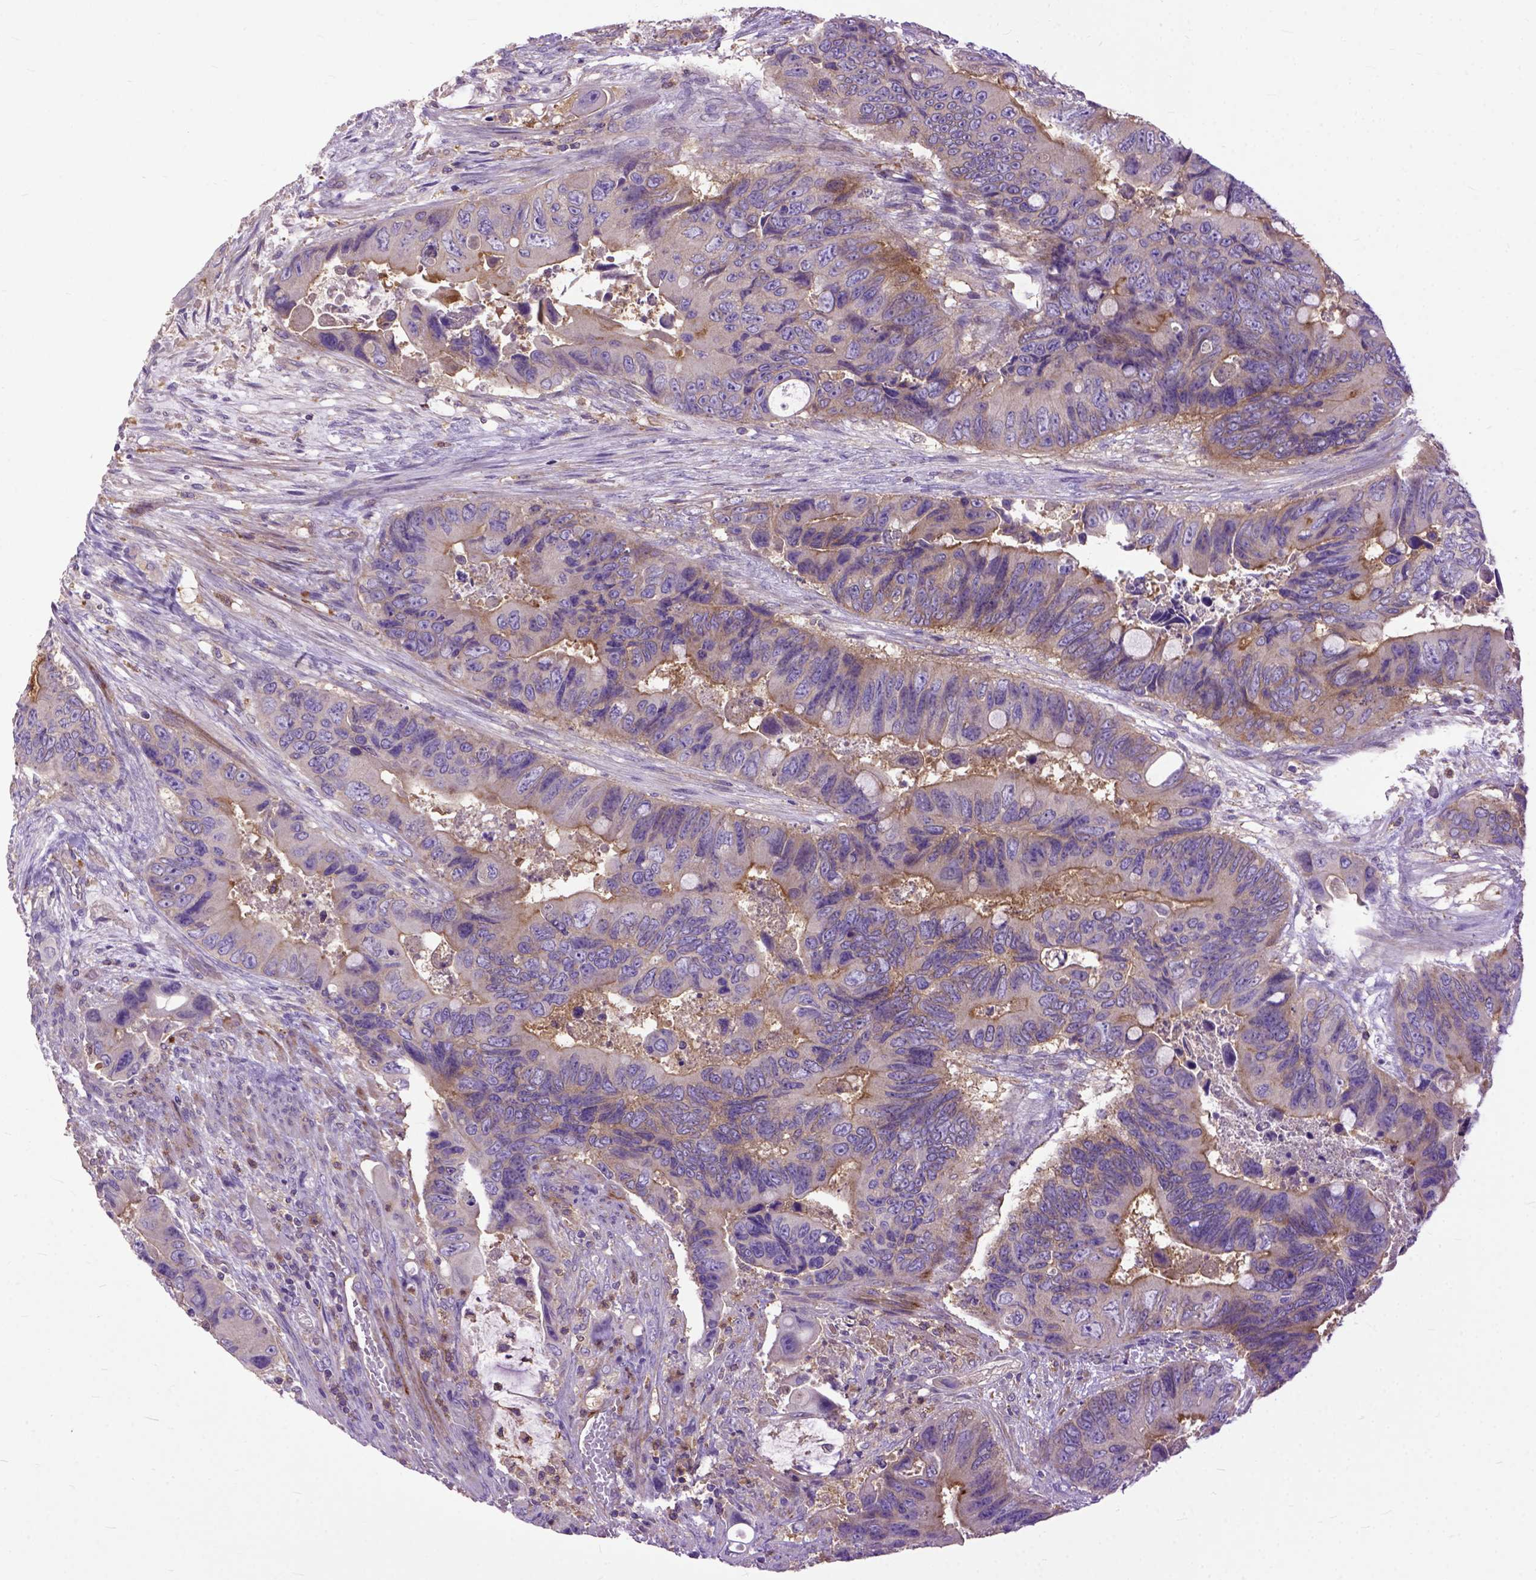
{"staining": {"intensity": "negative", "quantity": "none", "location": "none"}, "tissue": "colorectal cancer", "cell_type": "Tumor cells", "image_type": "cancer", "snomed": [{"axis": "morphology", "description": "Adenocarcinoma, NOS"}, {"axis": "topography", "description": "Rectum"}], "caption": "This is an IHC photomicrograph of human adenocarcinoma (colorectal). There is no positivity in tumor cells.", "gene": "NAMPT", "patient": {"sex": "male", "age": 63}}